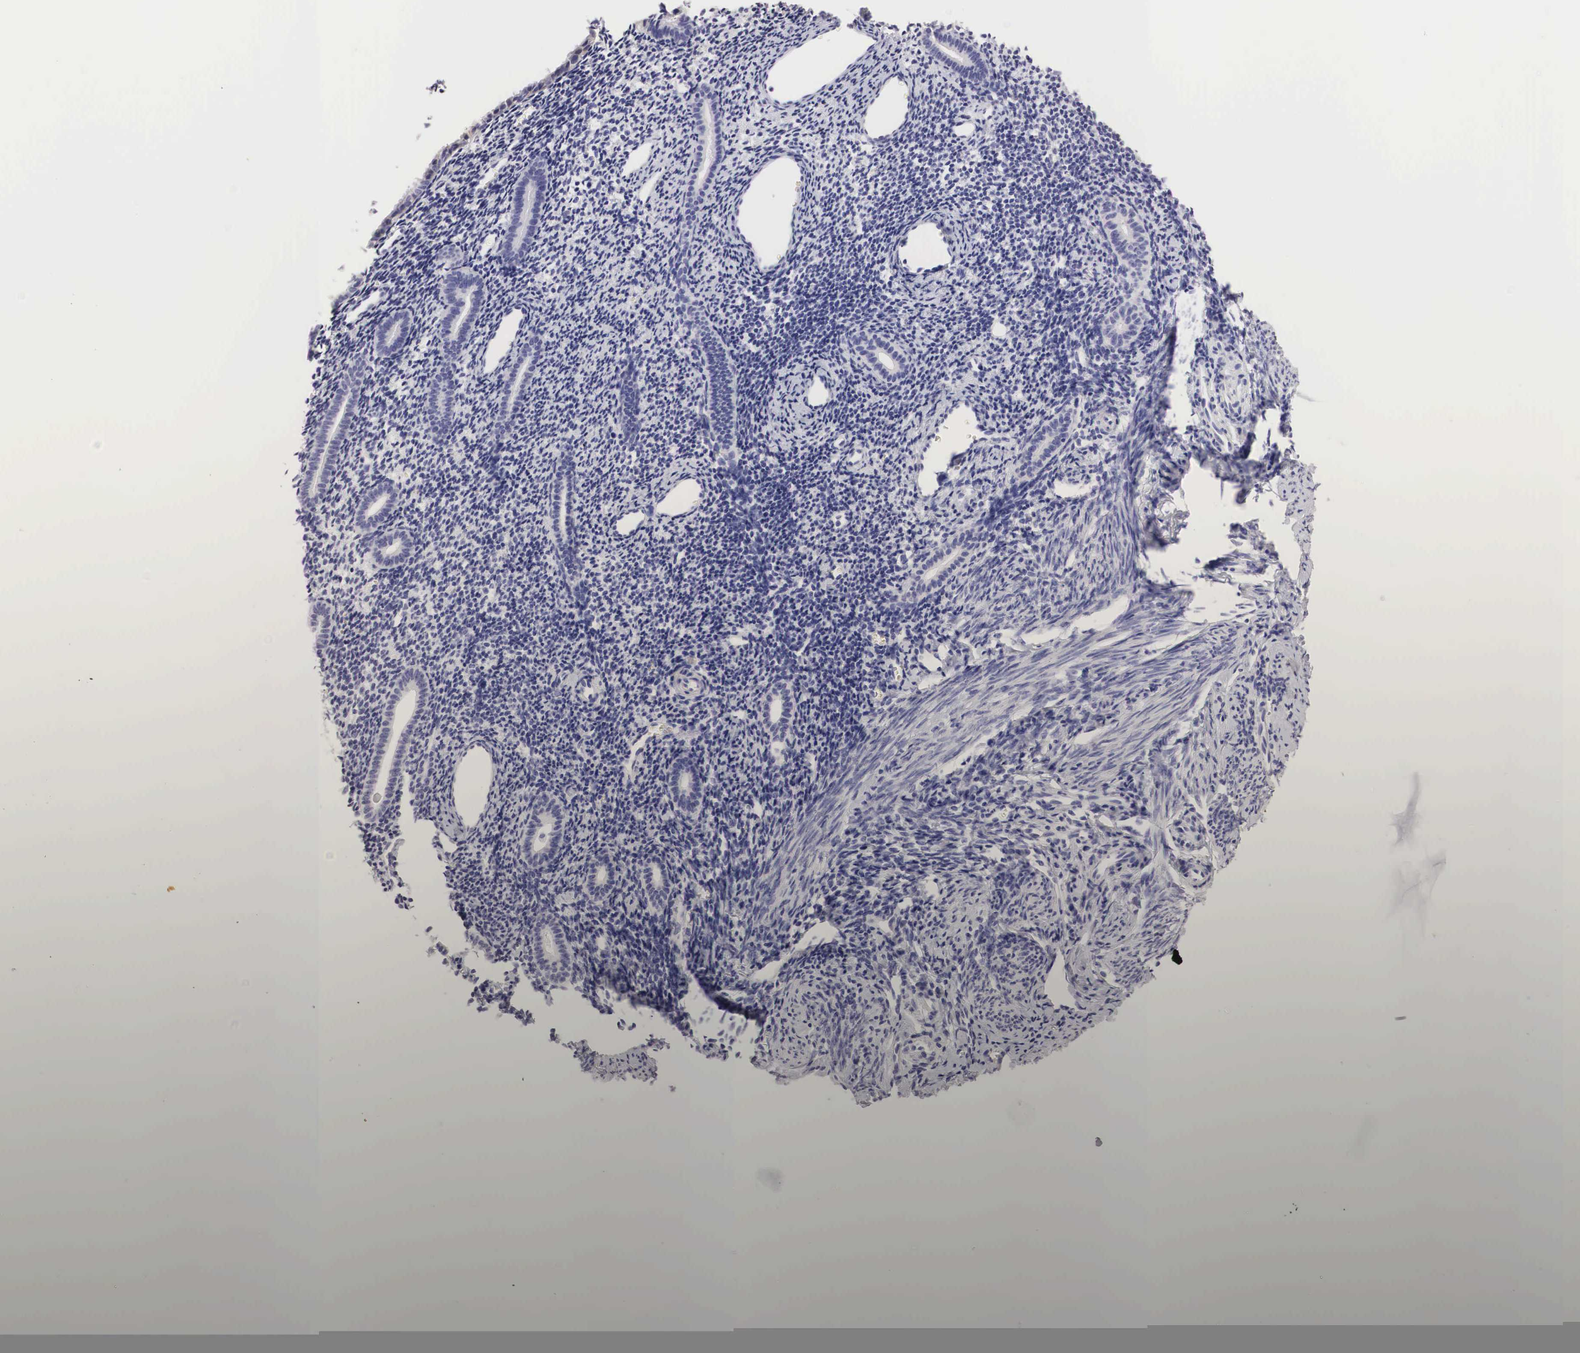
{"staining": {"intensity": "negative", "quantity": "none", "location": "none"}, "tissue": "endometrium", "cell_type": "Cells in endometrial stroma", "image_type": "normal", "snomed": [{"axis": "morphology", "description": "Normal tissue, NOS"}, {"axis": "morphology", "description": "Neoplasm, benign, NOS"}, {"axis": "topography", "description": "Uterus"}], "caption": "Immunohistochemistry (IHC) histopathology image of normal endometrium stained for a protein (brown), which shows no staining in cells in endometrial stroma. Nuclei are stained in blue.", "gene": "ERBB2", "patient": {"sex": "female", "age": 55}}